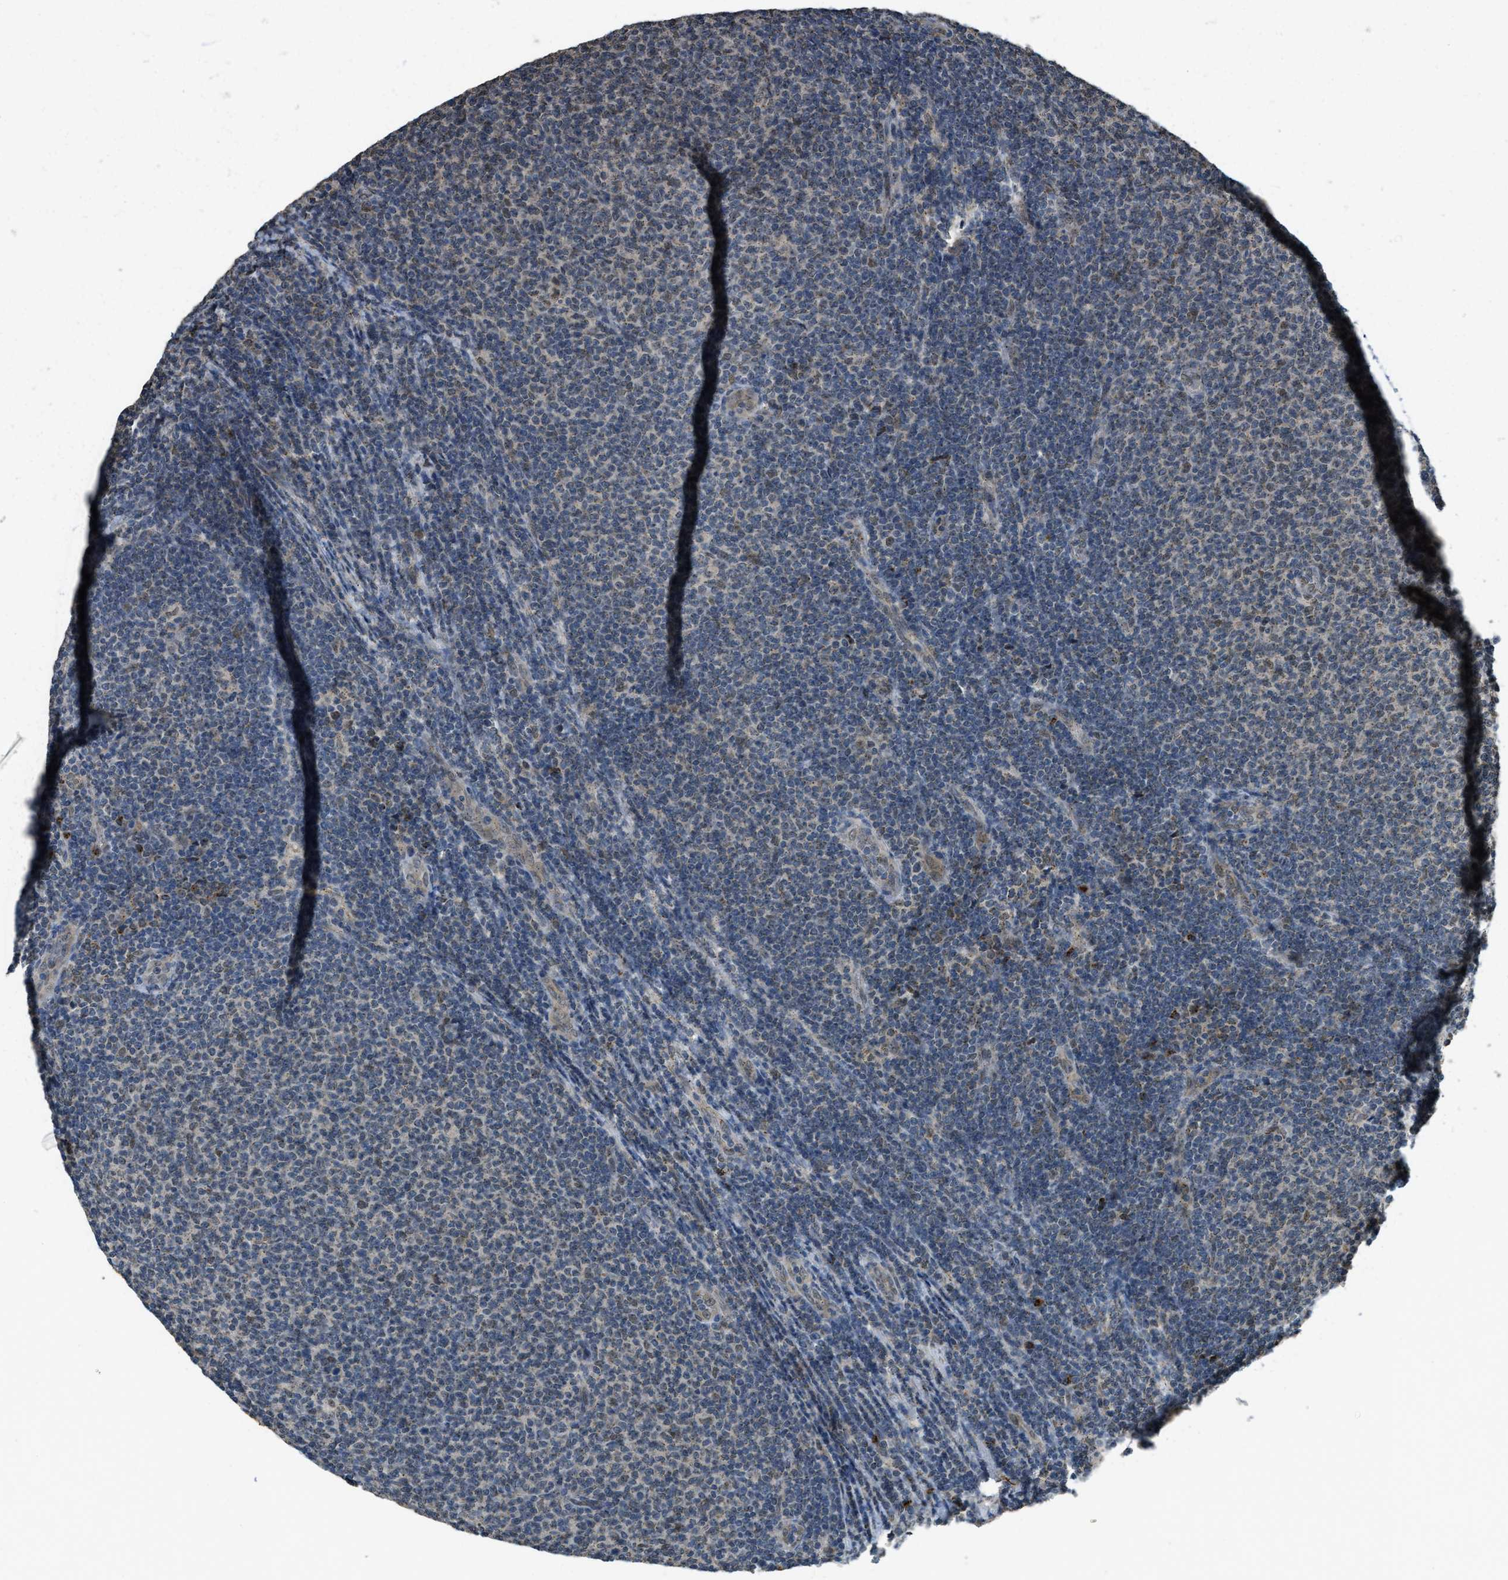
{"staining": {"intensity": "weak", "quantity": "<25%", "location": "cytoplasmic/membranous"}, "tissue": "lymphoma", "cell_type": "Tumor cells", "image_type": "cancer", "snomed": [{"axis": "morphology", "description": "Malignant lymphoma, non-Hodgkin's type, Low grade"}, {"axis": "topography", "description": "Lymph node"}], "caption": "Image shows no significant protein expression in tumor cells of malignant lymphoma, non-Hodgkin's type (low-grade). The staining is performed using DAB brown chromogen with nuclei counter-stained in using hematoxylin.", "gene": "IPO7", "patient": {"sex": "male", "age": 66}}